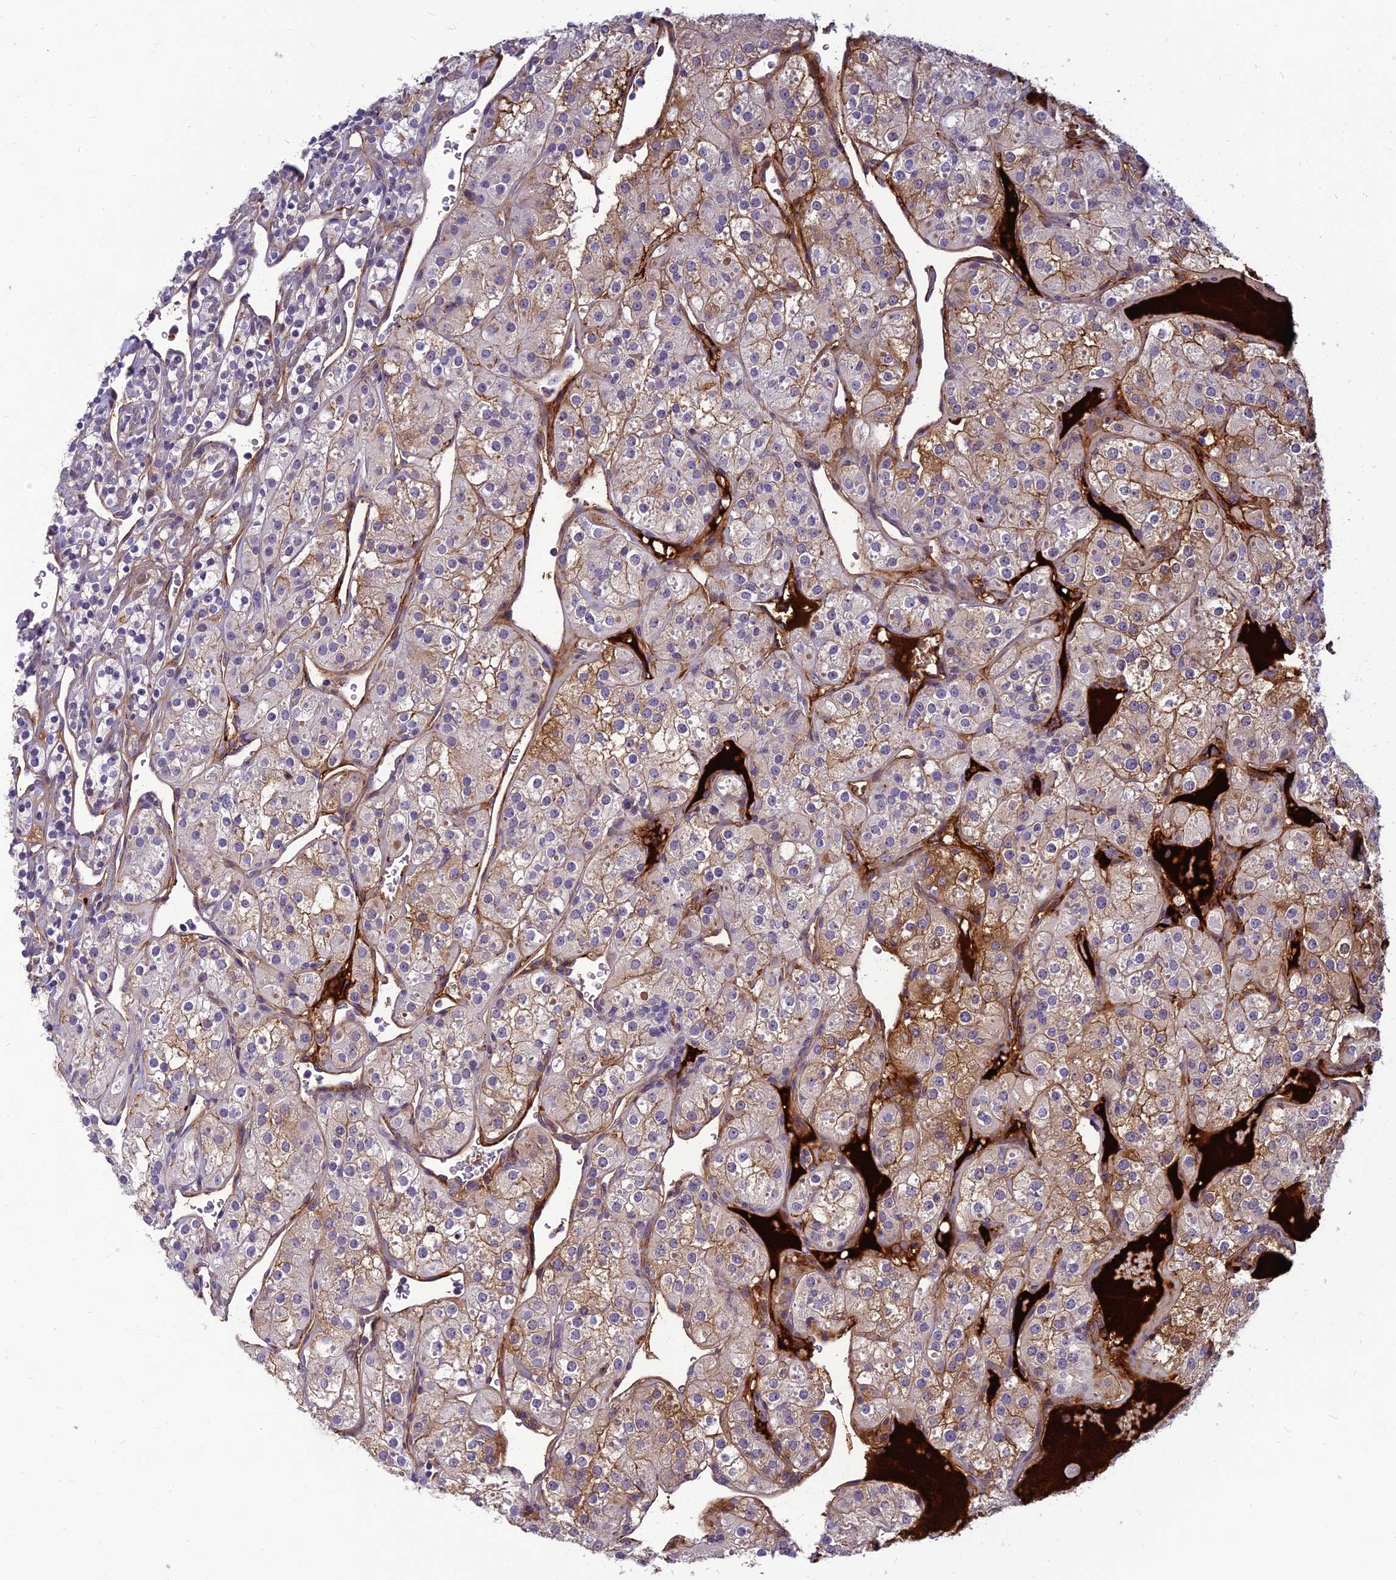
{"staining": {"intensity": "moderate", "quantity": "25%-75%", "location": "cytoplasmic/membranous"}, "tissue": "renal cancer", "cell_type": "Tumor cells", "image_type": "cancer", "snomed": [{"axis": "morphology", "description": "Adenocarcinoma, NOS"}, {"axis": "topography", "description": "Kidney"}], "caption": "Protein expression by immunohistochemistry exhibits moderate cytoplasmic/membranous positivity in about 25%-75% of tumor cells in renal cancer.", "gene": "CLEC11A", "patient": {"sex": "male", "age": 77}}